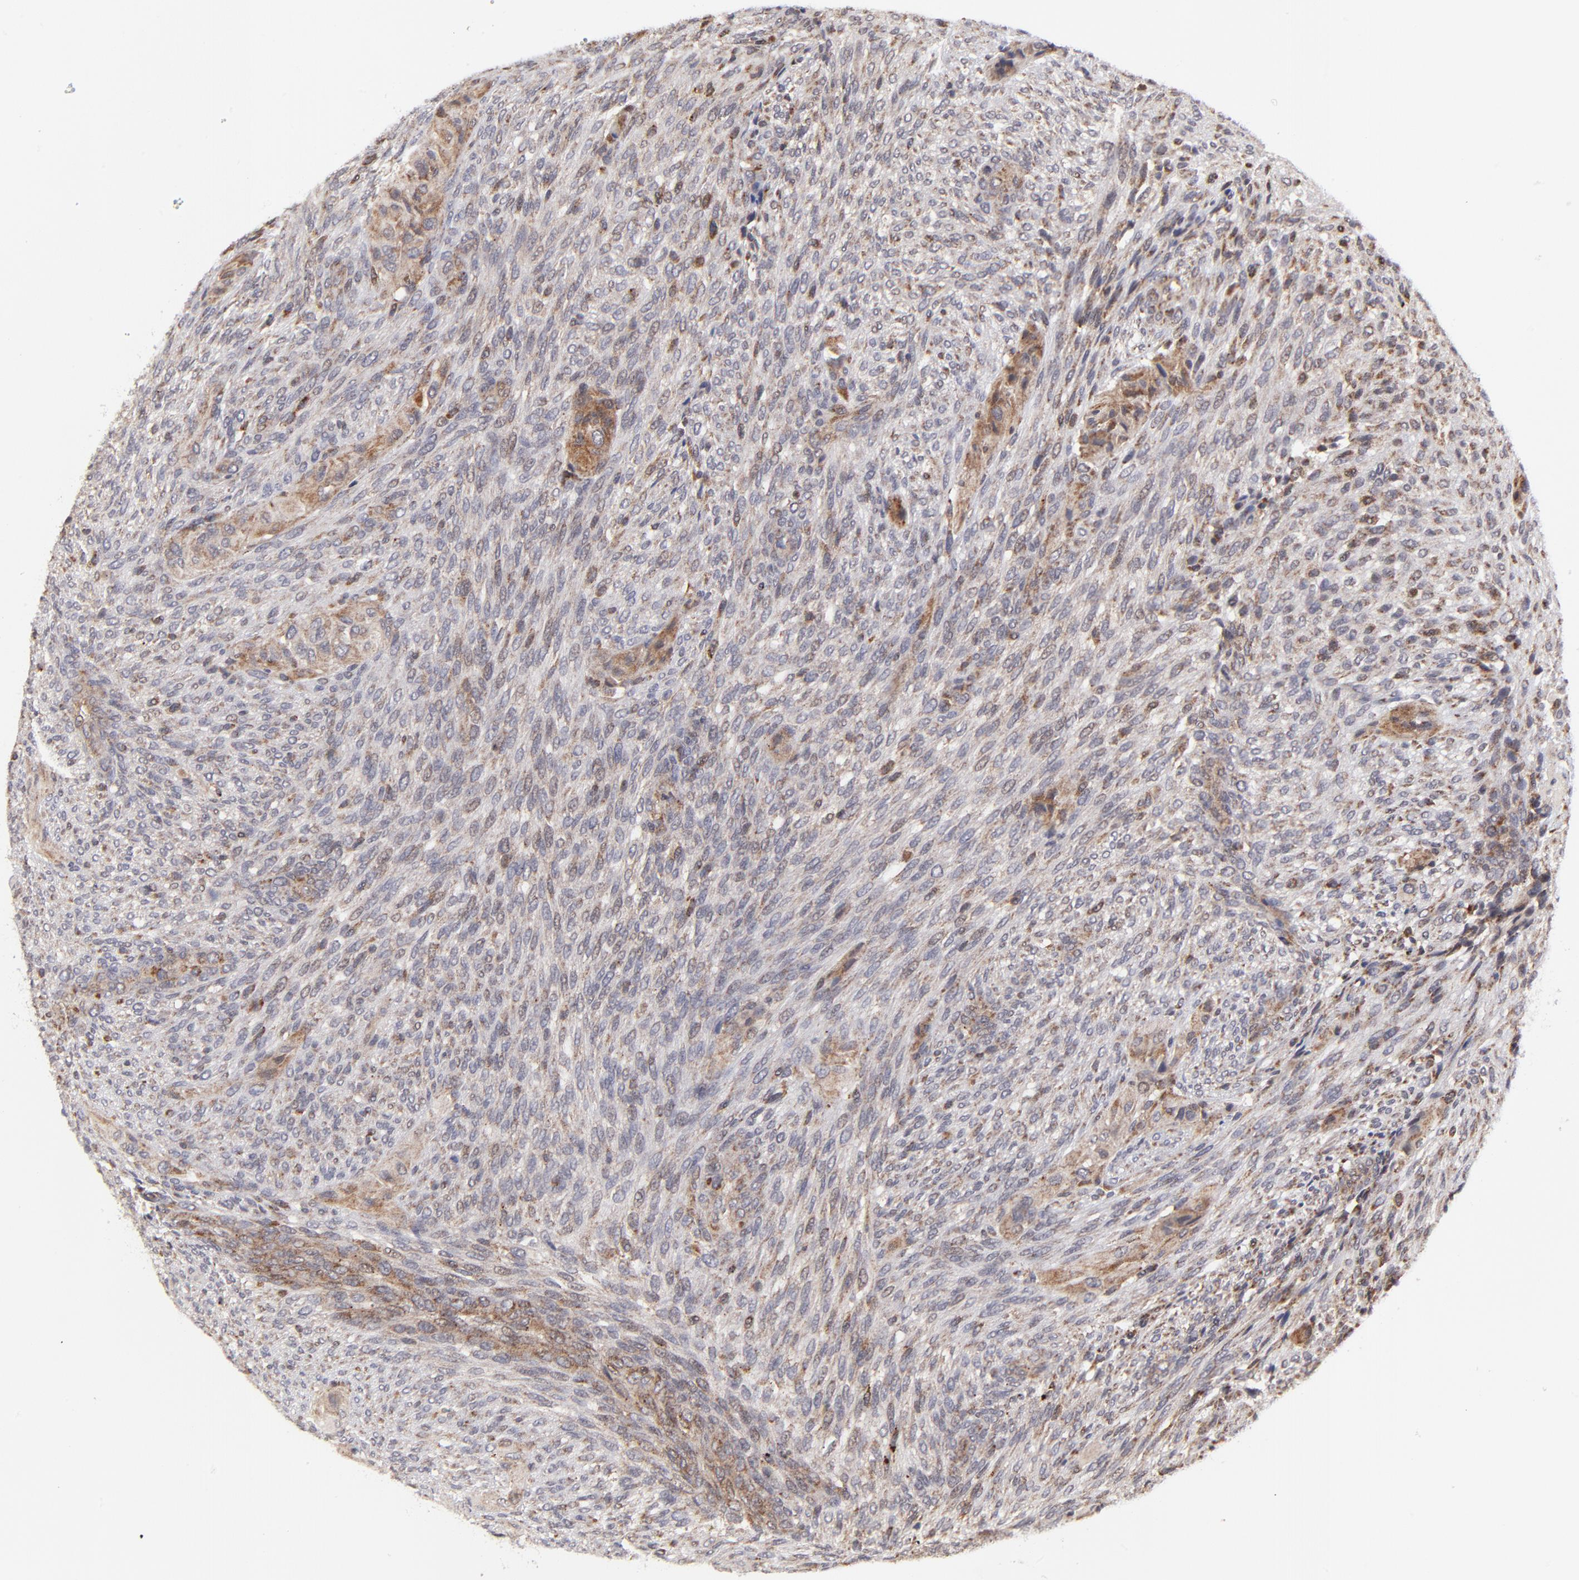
{"staining": {"intensity": "moderate", "quantity": "<25%", "location": "cytoplasmic/membranous"}, "tissue": "glioma", "cell_type": "Tumor cells", "image_type": "cancer", "snomed": [{"axis": "morphology", "description": "Glioma, malignant, High grade"}, {"axis": "topography", "description": "Cerebral cortex"}], "caption": "About <25% of tumor cells in human glioma demonstrate moderate cytoplasmic/membranous protein expression as visualized by brown immunohistochemical staining.", "gene": "MAP2K7", "patient": {"sex": "female", "age": 55}}